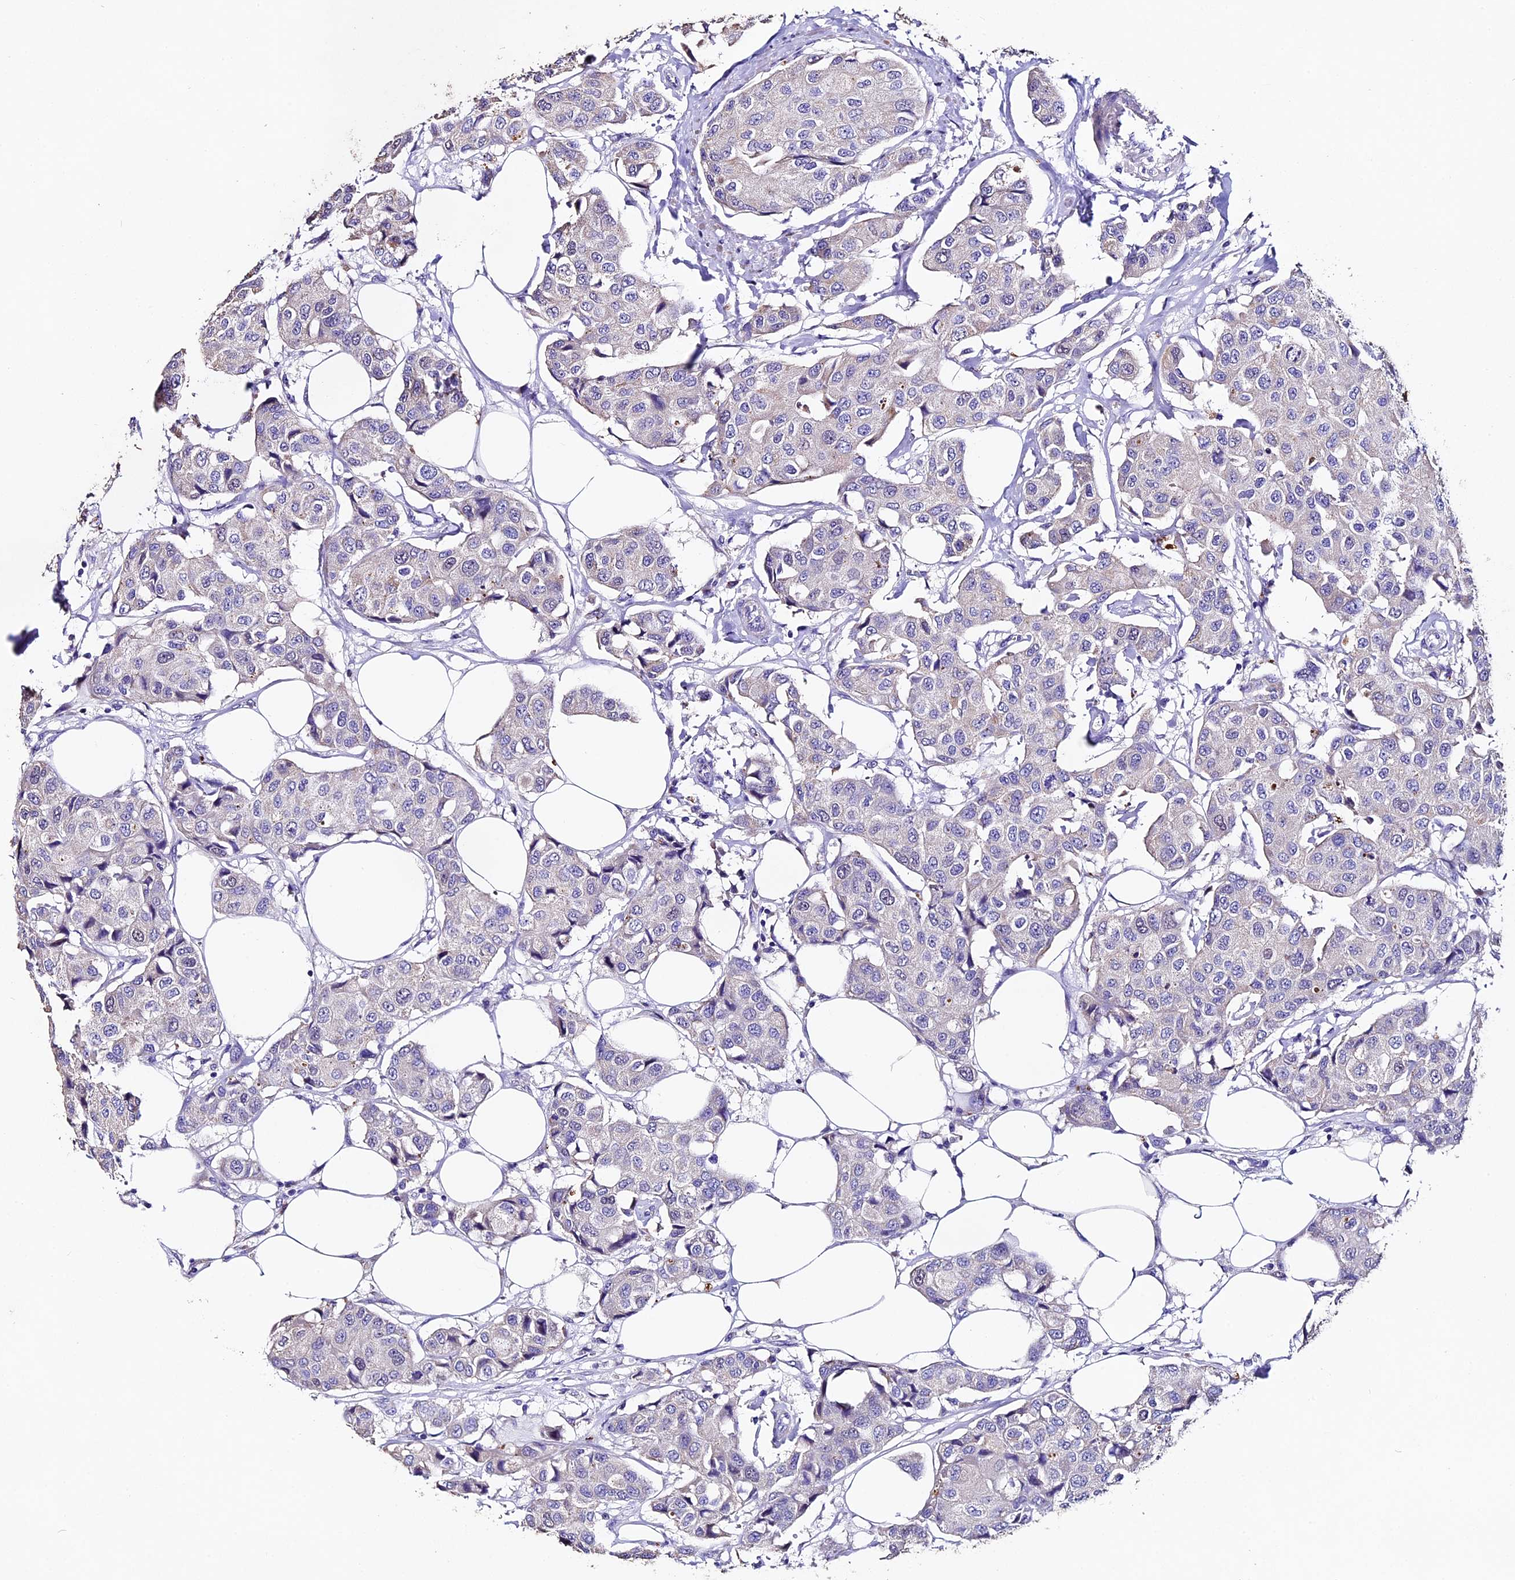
{"staining": {"intensity": "negative", "quantity": "none", "location": "none"}, "tissue": "breast cancer", "cell_type": "Tumor cells", "image_type": "cancer", "snomed": [{"axis": "morphology", "description": "Duct carcinoma"}, {"axis": "topography", "description": "Breast"}], "caption": "This histopathology image is of breast cancer (infiltrating ductal carcinoma) stained with immunohistochemistry to label a protein in brown with the nuclei are counter-stained blue. There is no positivity in tumor cells.", "gene": "FBXW9", "patient": {"sex": "female", "age": 80}}